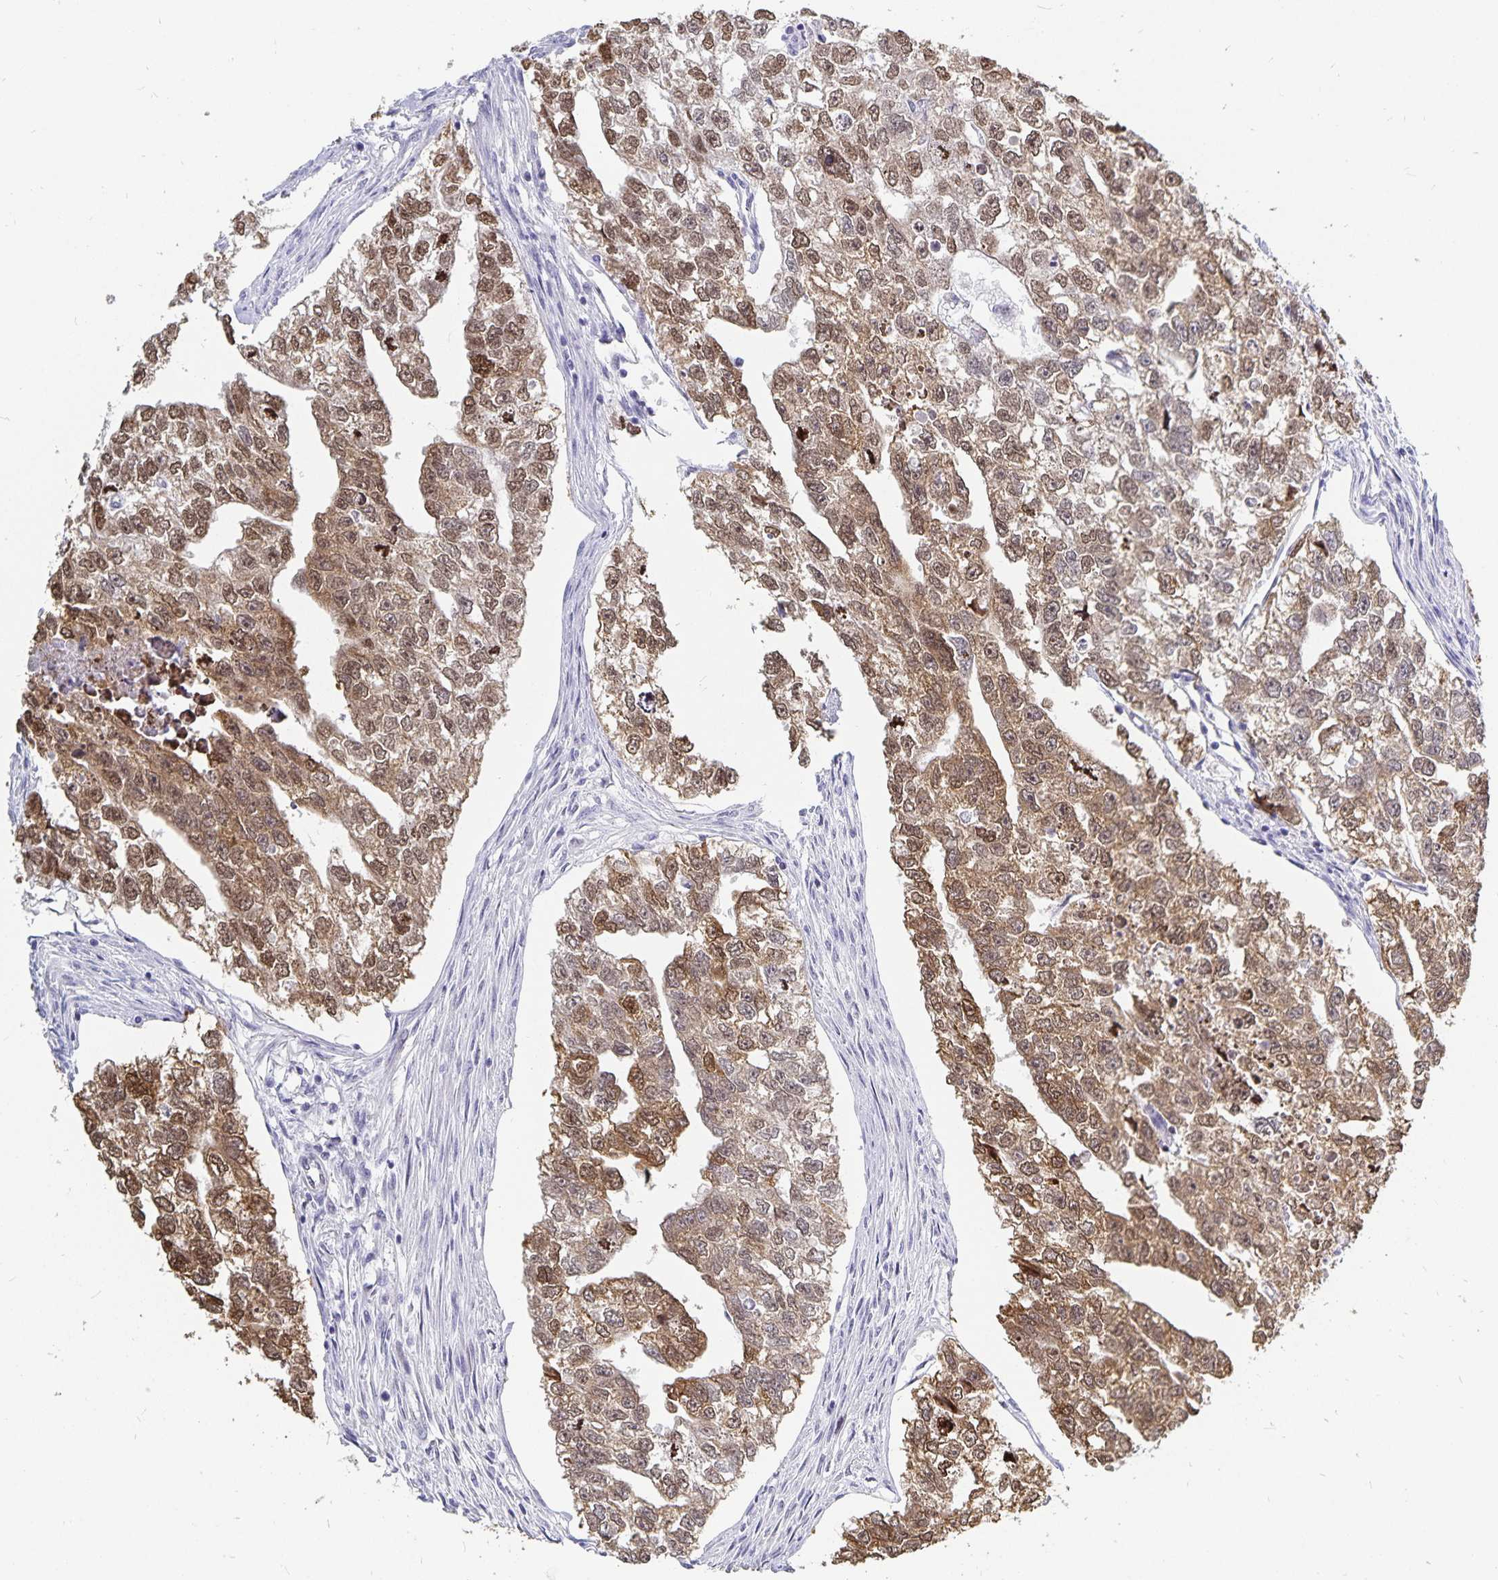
{"staining": {"intensity": "moderate", "quantity": ">75%", "location": "nuclear"}, "tissue": "testis cancer", "cell_type": "Tumor cells", "image_type": "cancer", "snomed": [{"axis": "morphology", "description": "Carcinoma, Embryonal, NOS"}, {"axis": "morphology", "description": "Teratoma, malignant, NOS"}, {"axis": "topography", "description": "Testis"}], "caption": "This is a micrograph of IHC staining of malignant teratoma (testis), which shows moderate staining in the nuclear of tumor cells.", "gene": "HMGB3", "patient": {"sex": "male", "age": 44}}